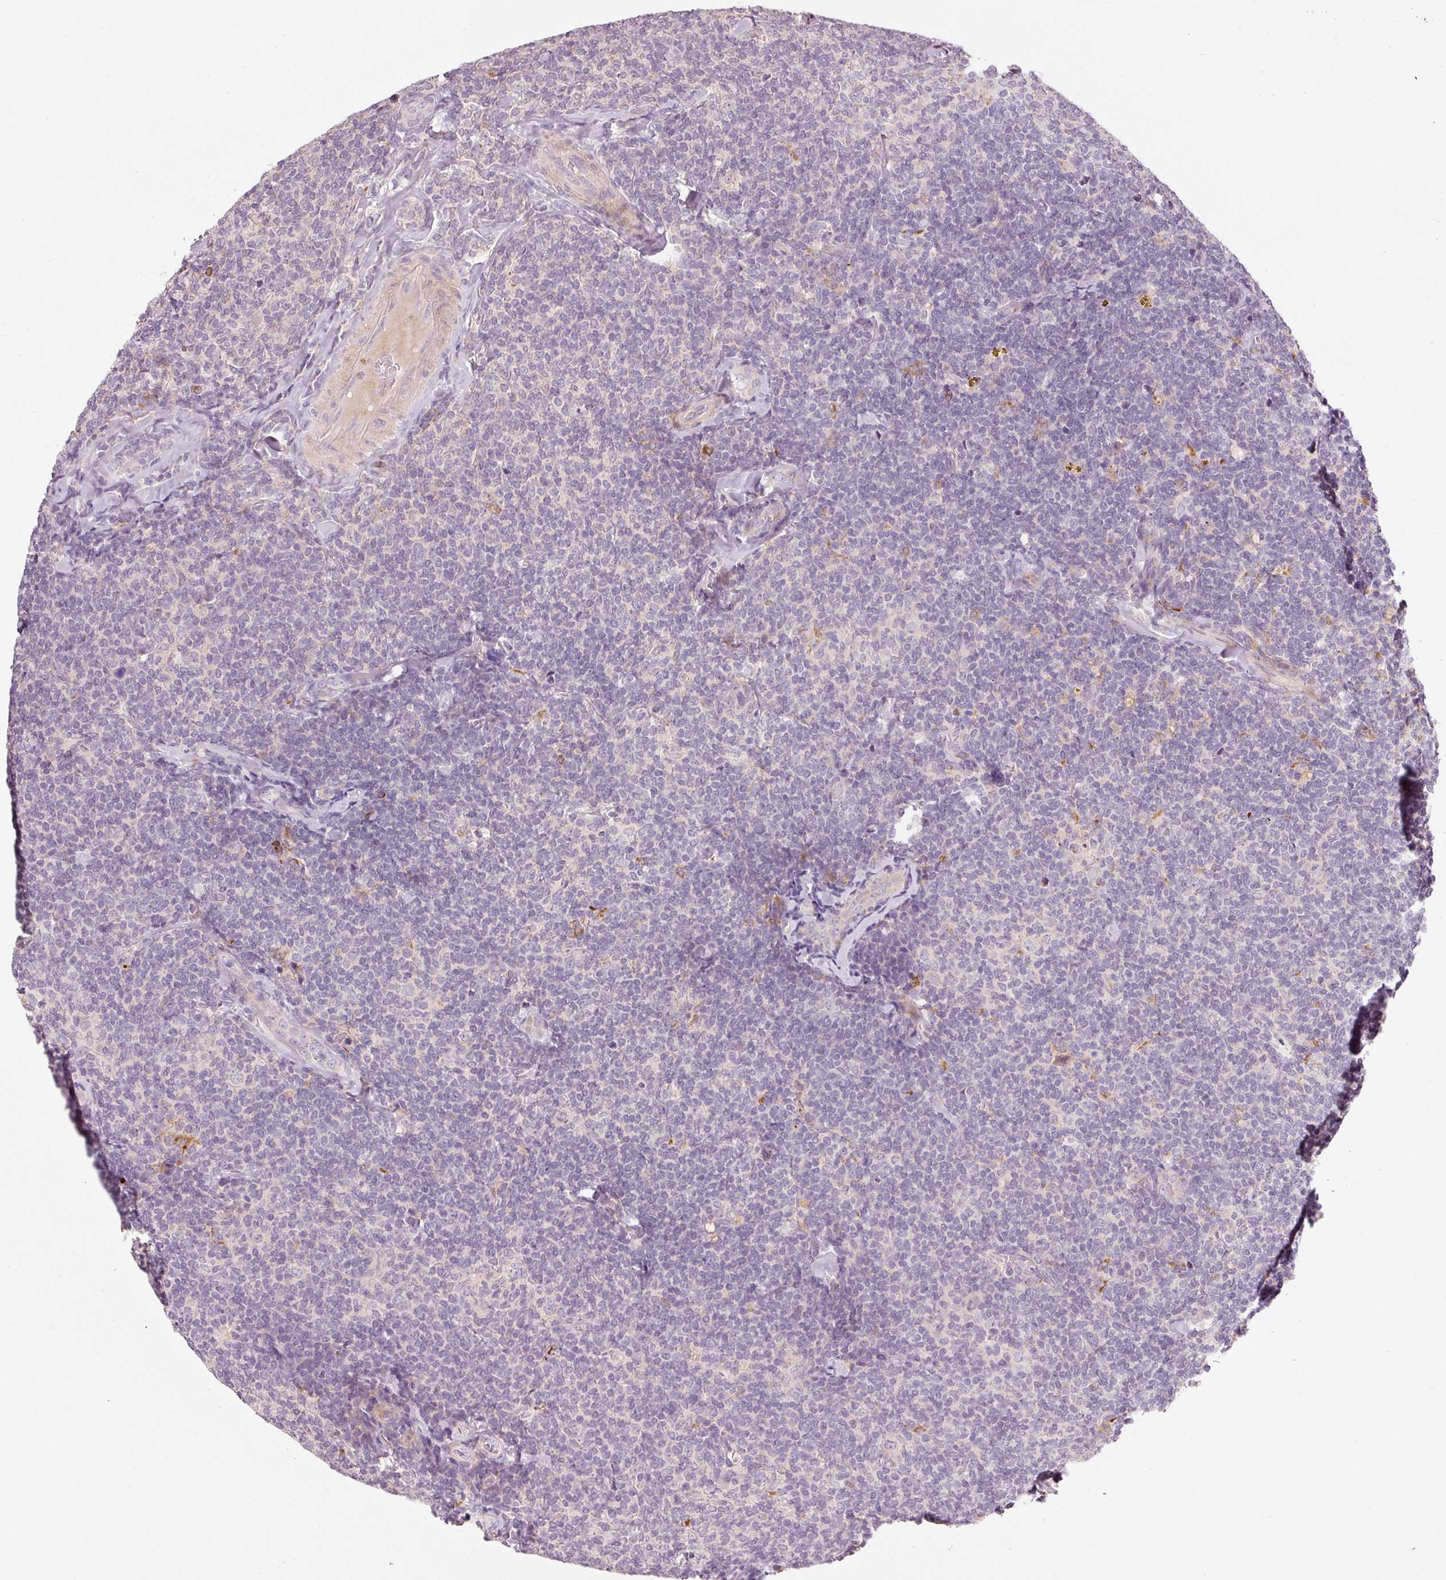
{"staining": {"intensity": "negative", "quantity": "none", "location": "none"}, "tissue": "lymphoma", "cell_type": "Tumor cells", "image_type": "cancer", "snomed": [{"axis": "morphology", "description": "Malignant lymphoma, non-Hodgkin's type, Low grade"}, {"axis": "topography", "description": "Lymph node"}], "caption": "There is no significant expression in tumor cells of low-grade malignant lymphoma, non-Hodgkin's type.", "gene": "KLHL21", "patient": {"sex": "female", "age": 56}}